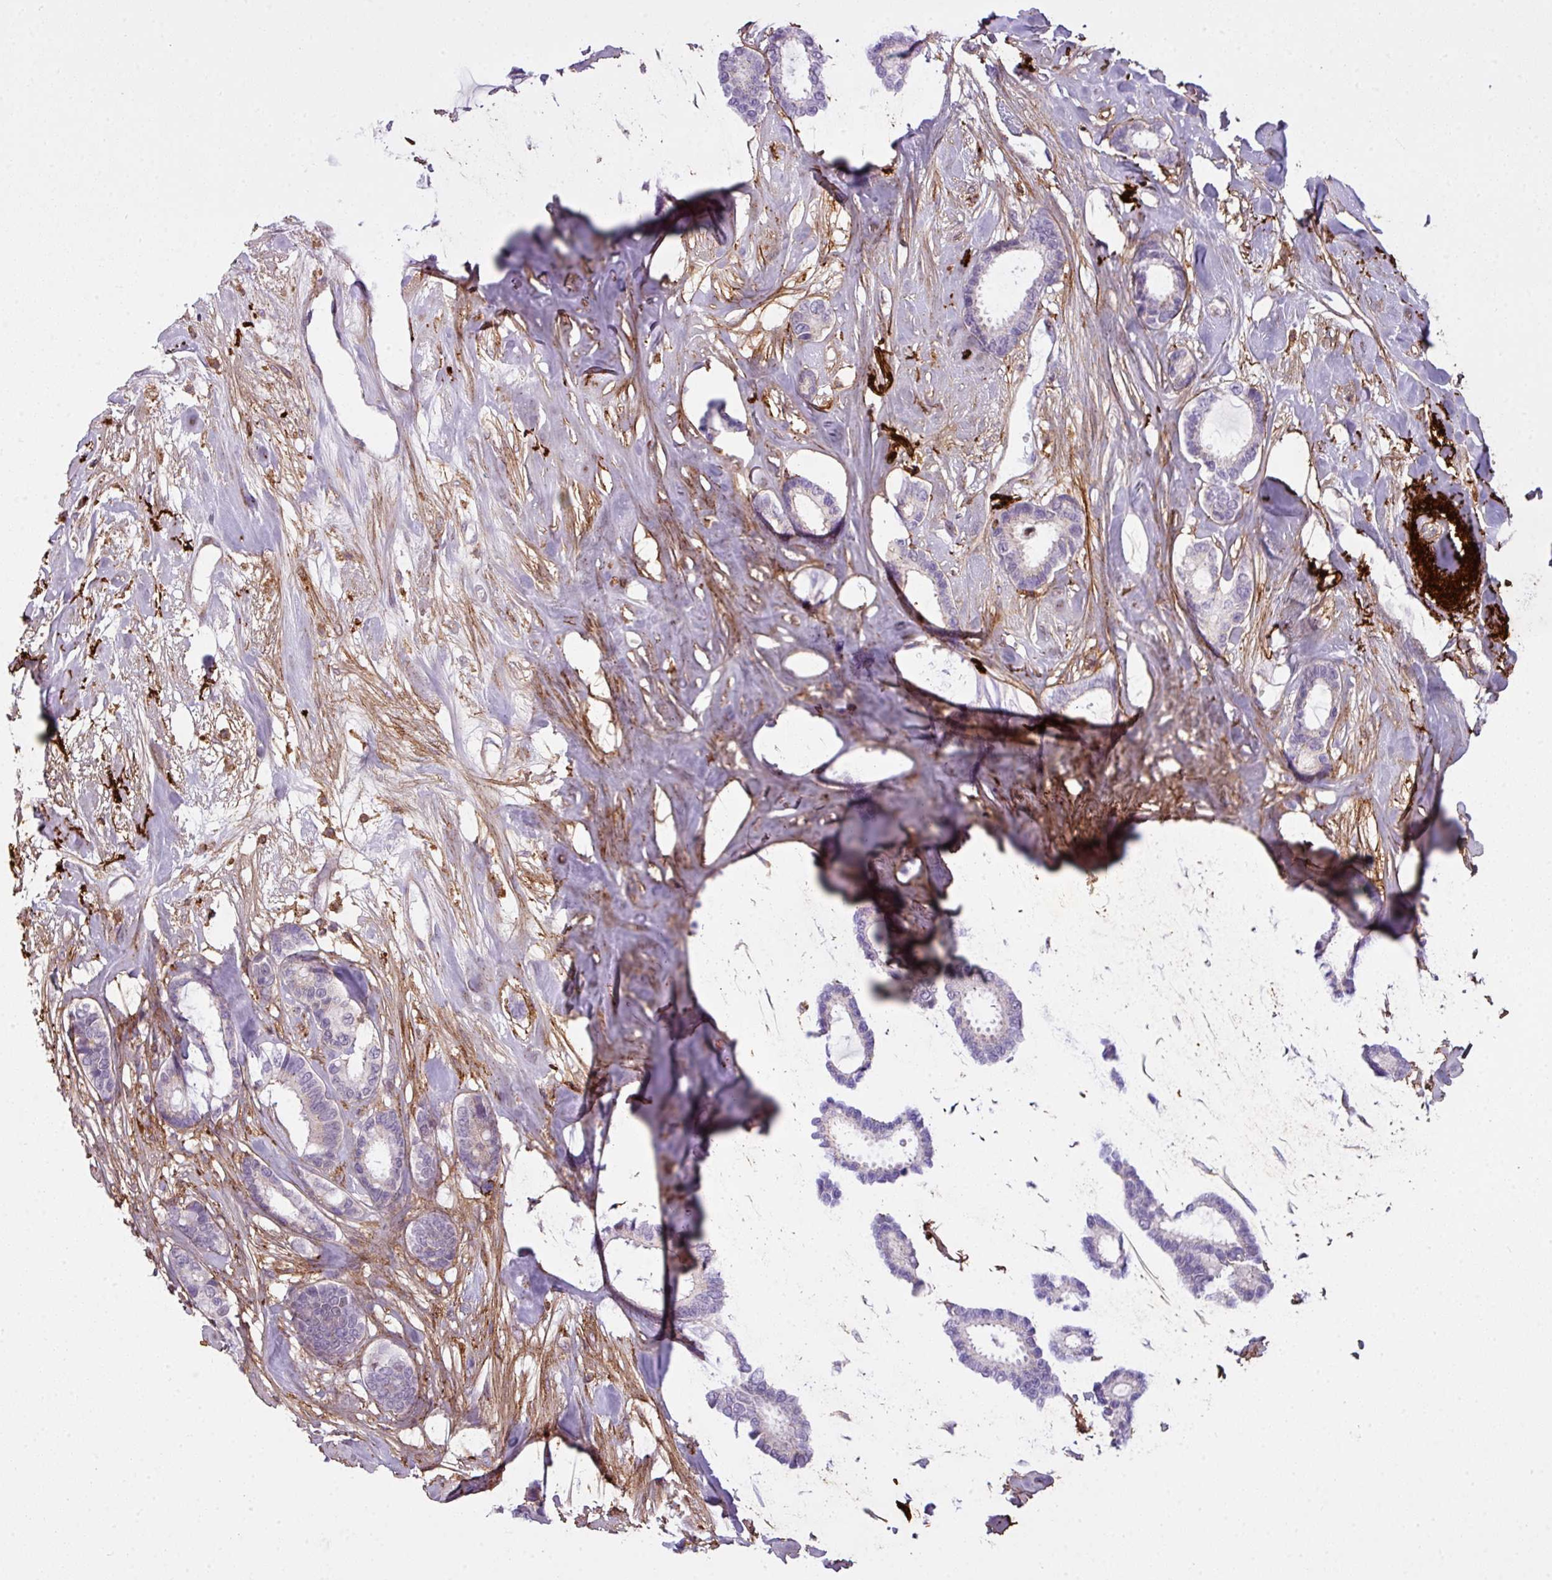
{"staining": {"intensity": "negative", "quantity": "none", "location": "none"}, "tissue": "breast cancer", "cell_type": "Tumor cells", "image_type": "cancer", "snomed": [{"axis": "morphology", "description": "Duct carcinoma"}, {"axis": "topography", "description": "Breast"}], "caption": "A micrograph of breast cancer (intraductal carcinoma) stained for a protein demonstrates no brown staining in tumor cells.", "gene": "COL8A1", "patient": {"sex": "female", "age": 87}}